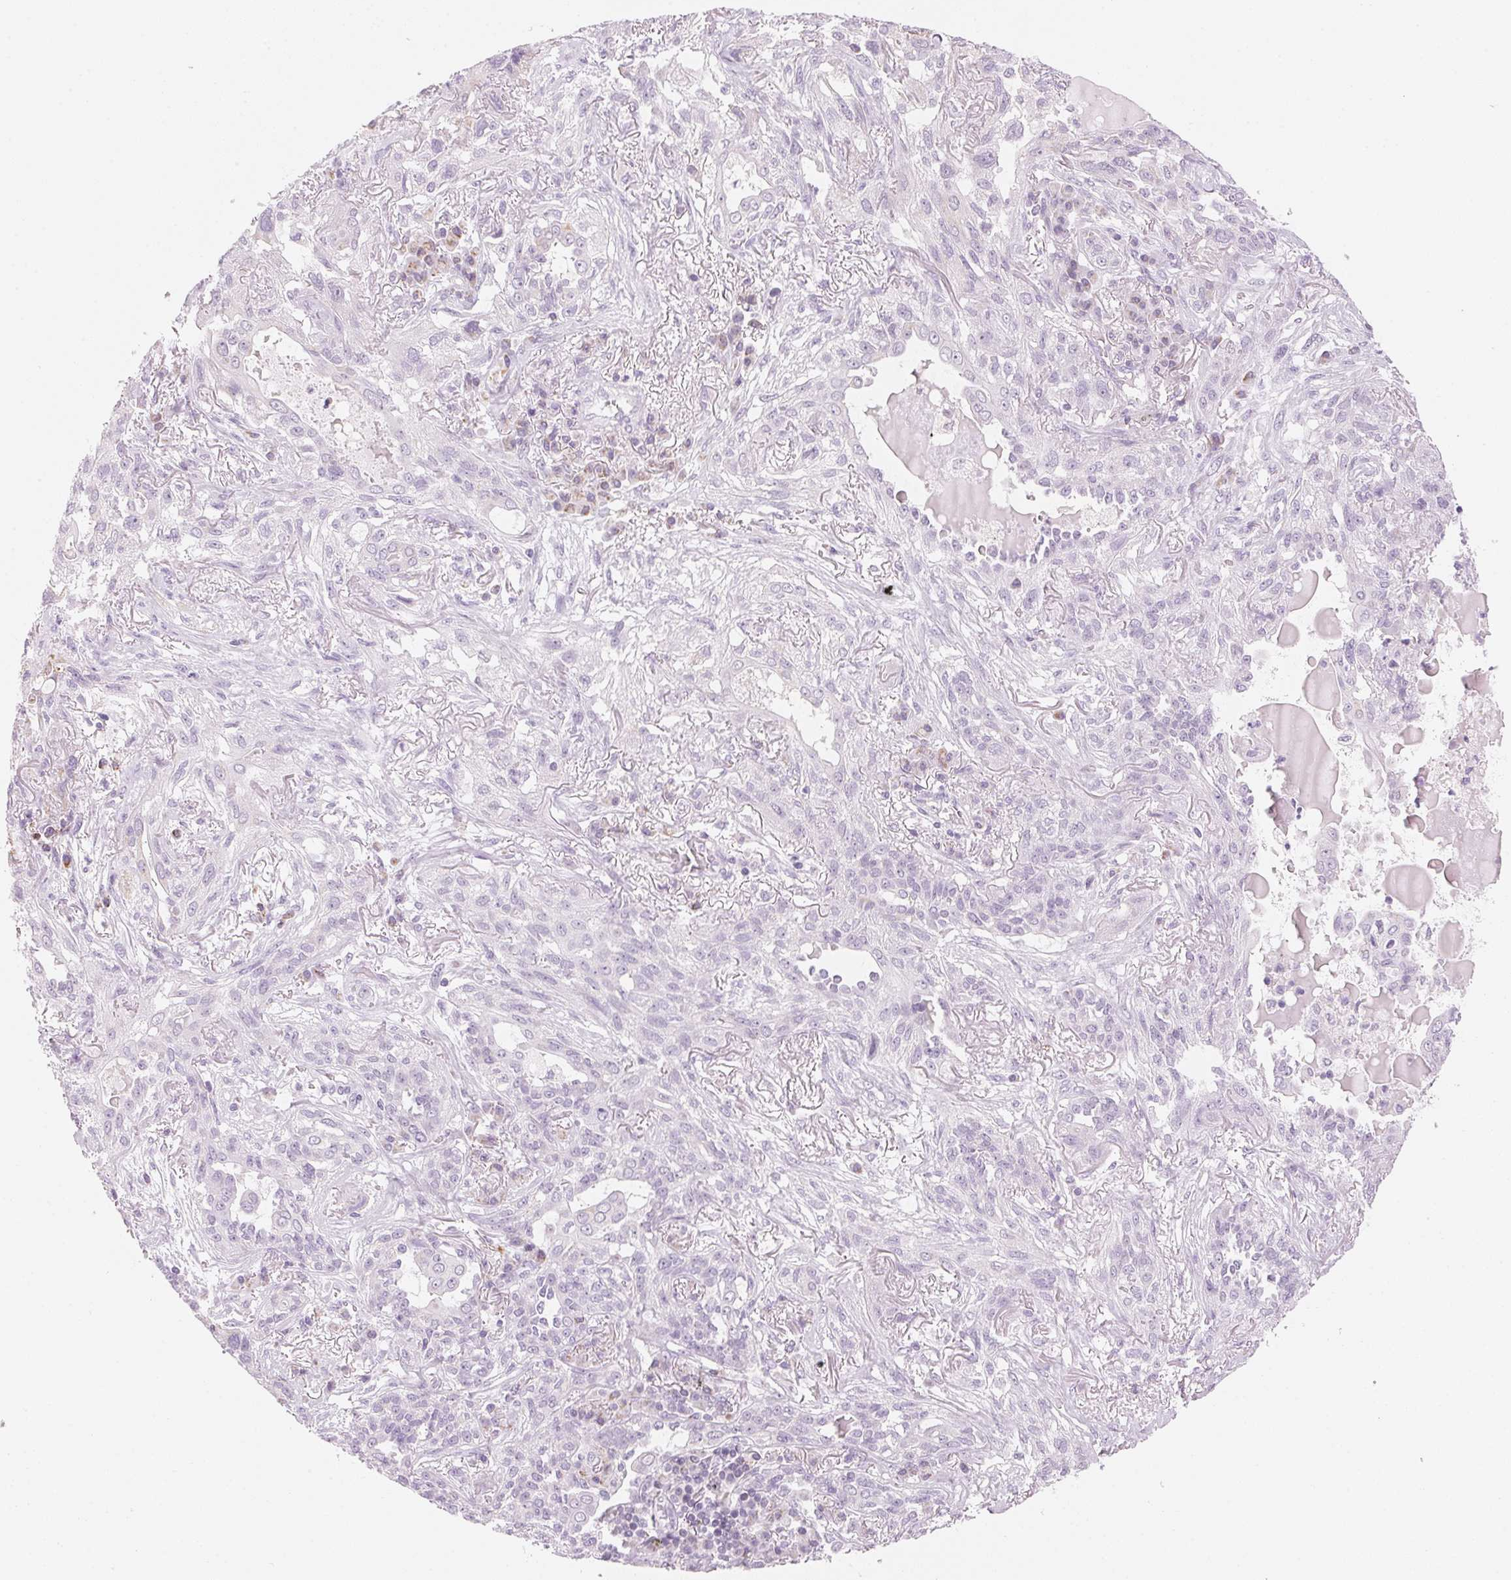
{"staining": {"intensity": "weak", "quantity": "<25%", "location": "cytoplasmic/membranous"}, "tissue": "lung cancer", "cell_type": "Tumor cells", "image_type": "cancer", "snomed": [{"axis": "morphology", "description": "Squamous cell carcinoma, NOS"}, {"axis": "topography", "description": "Lung"}], "caption": "Immunohistochemistry (IHC) photomicrograph of human lung squamous cell carcinoma stained for a protein (brown), which shows no expression in tumor cells. The staining was performed using DAB (3,3'-diaminobenzidine) to visualize the protein expression in brown, while the nuclei were stained in blue with hematoxylin (Magnification: 20x).", "gene": "HOXB13", "patient": {"sex": "female", "age": 70}}